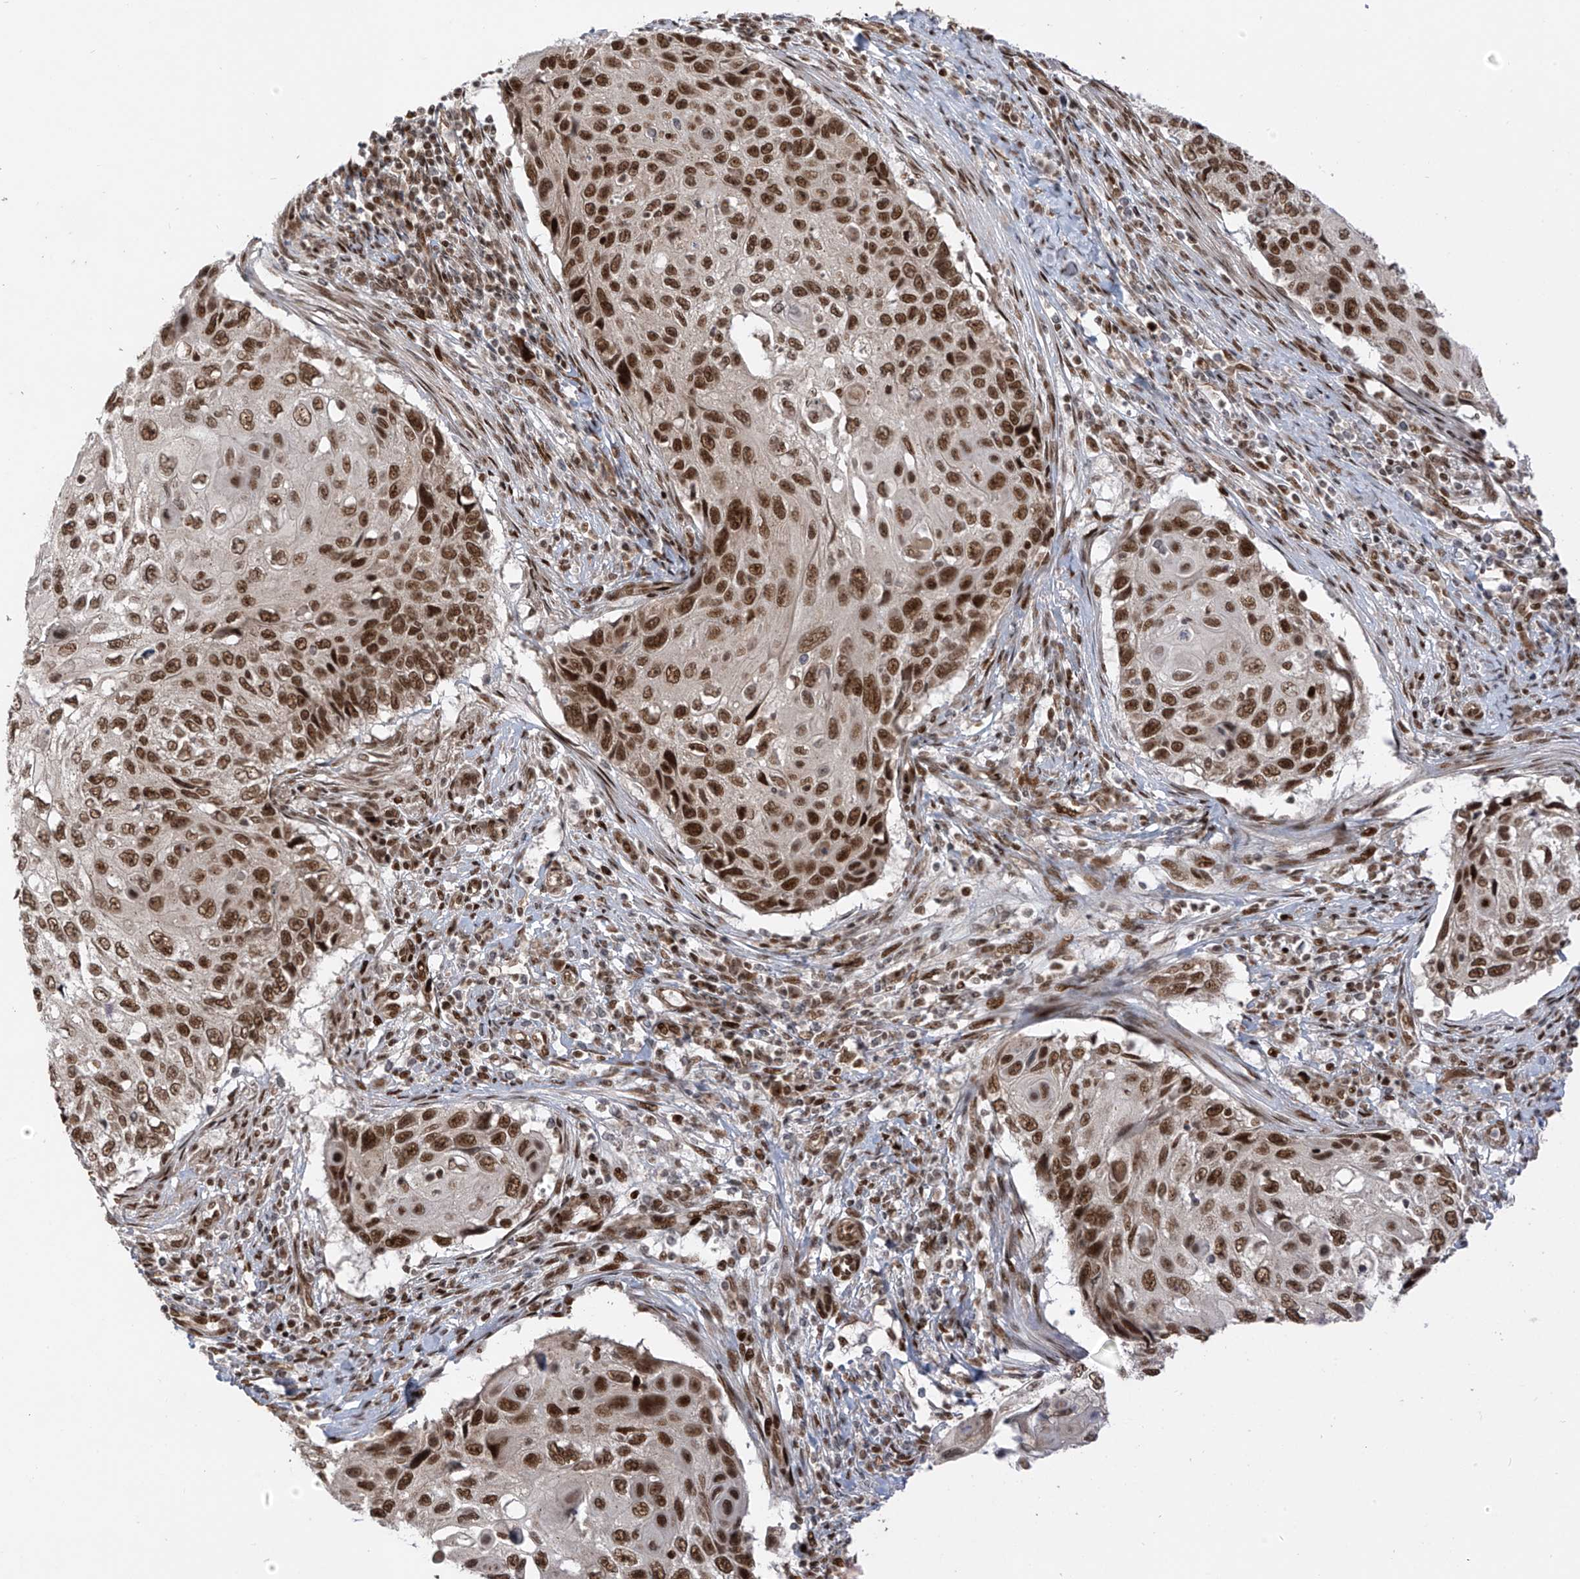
{"staining": {"intensity": "strong", "quantity": ">75%", "location": "nuclear"}, "tissue": "cervical cancer", "cell_type": "Tumor cells", "image_type": "cancer", "snomed": [{"axis": "morphology", "description": "Squamous cell carcinoma, NOS"}, {"axis": "topography", "description": "Cervix"}], "caption": "High-magnification brightfield microscopy of cervical cancer stained with DAB (brown) and counterstained with hematoxylin (blue). tumor cells exhibit strong nuclear positivity is present in approximately>75% of cells.", "gene": "ARHGEF3", "patient": {"sex": "female", "age": 70}}